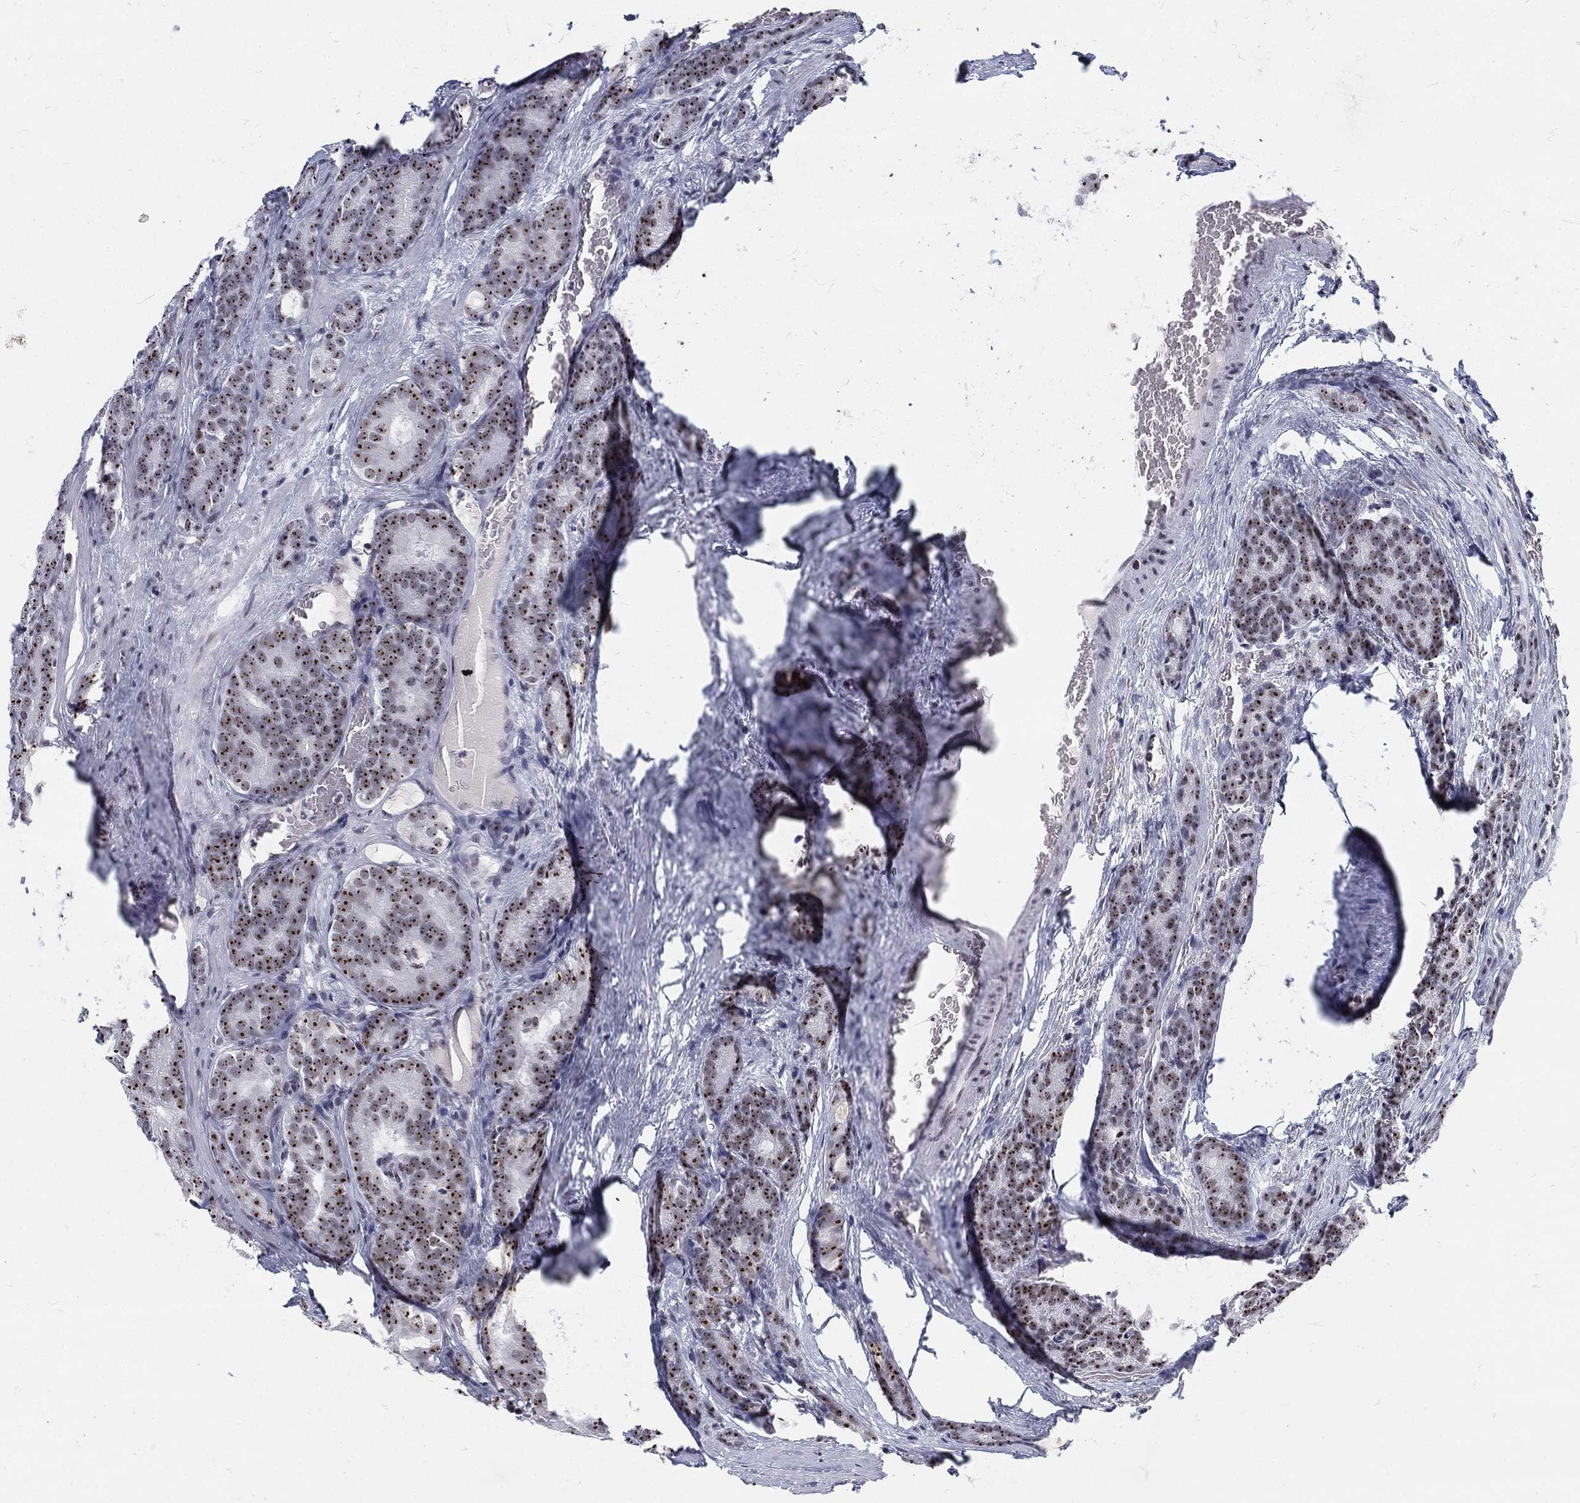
{"staining": {"intensity": "moderate", "quantity": ">75%", "location": "nuclear"}, "tissue": "prostate cancer", "cell_type": "Tumor cells", "image_type": "cancer", "snomed": [{"axis": "morphology", "description": "Adenocarcinoma, NOS"}, {"axis": "topography", "description": "Prostate"}], "caption": "Adenocarcinoma (prostate) stained with a protein marker displays moderate staining in tumor cells.", "gene": "MAPK8IP1", "patient": {"sex": "male", "age": 71}}